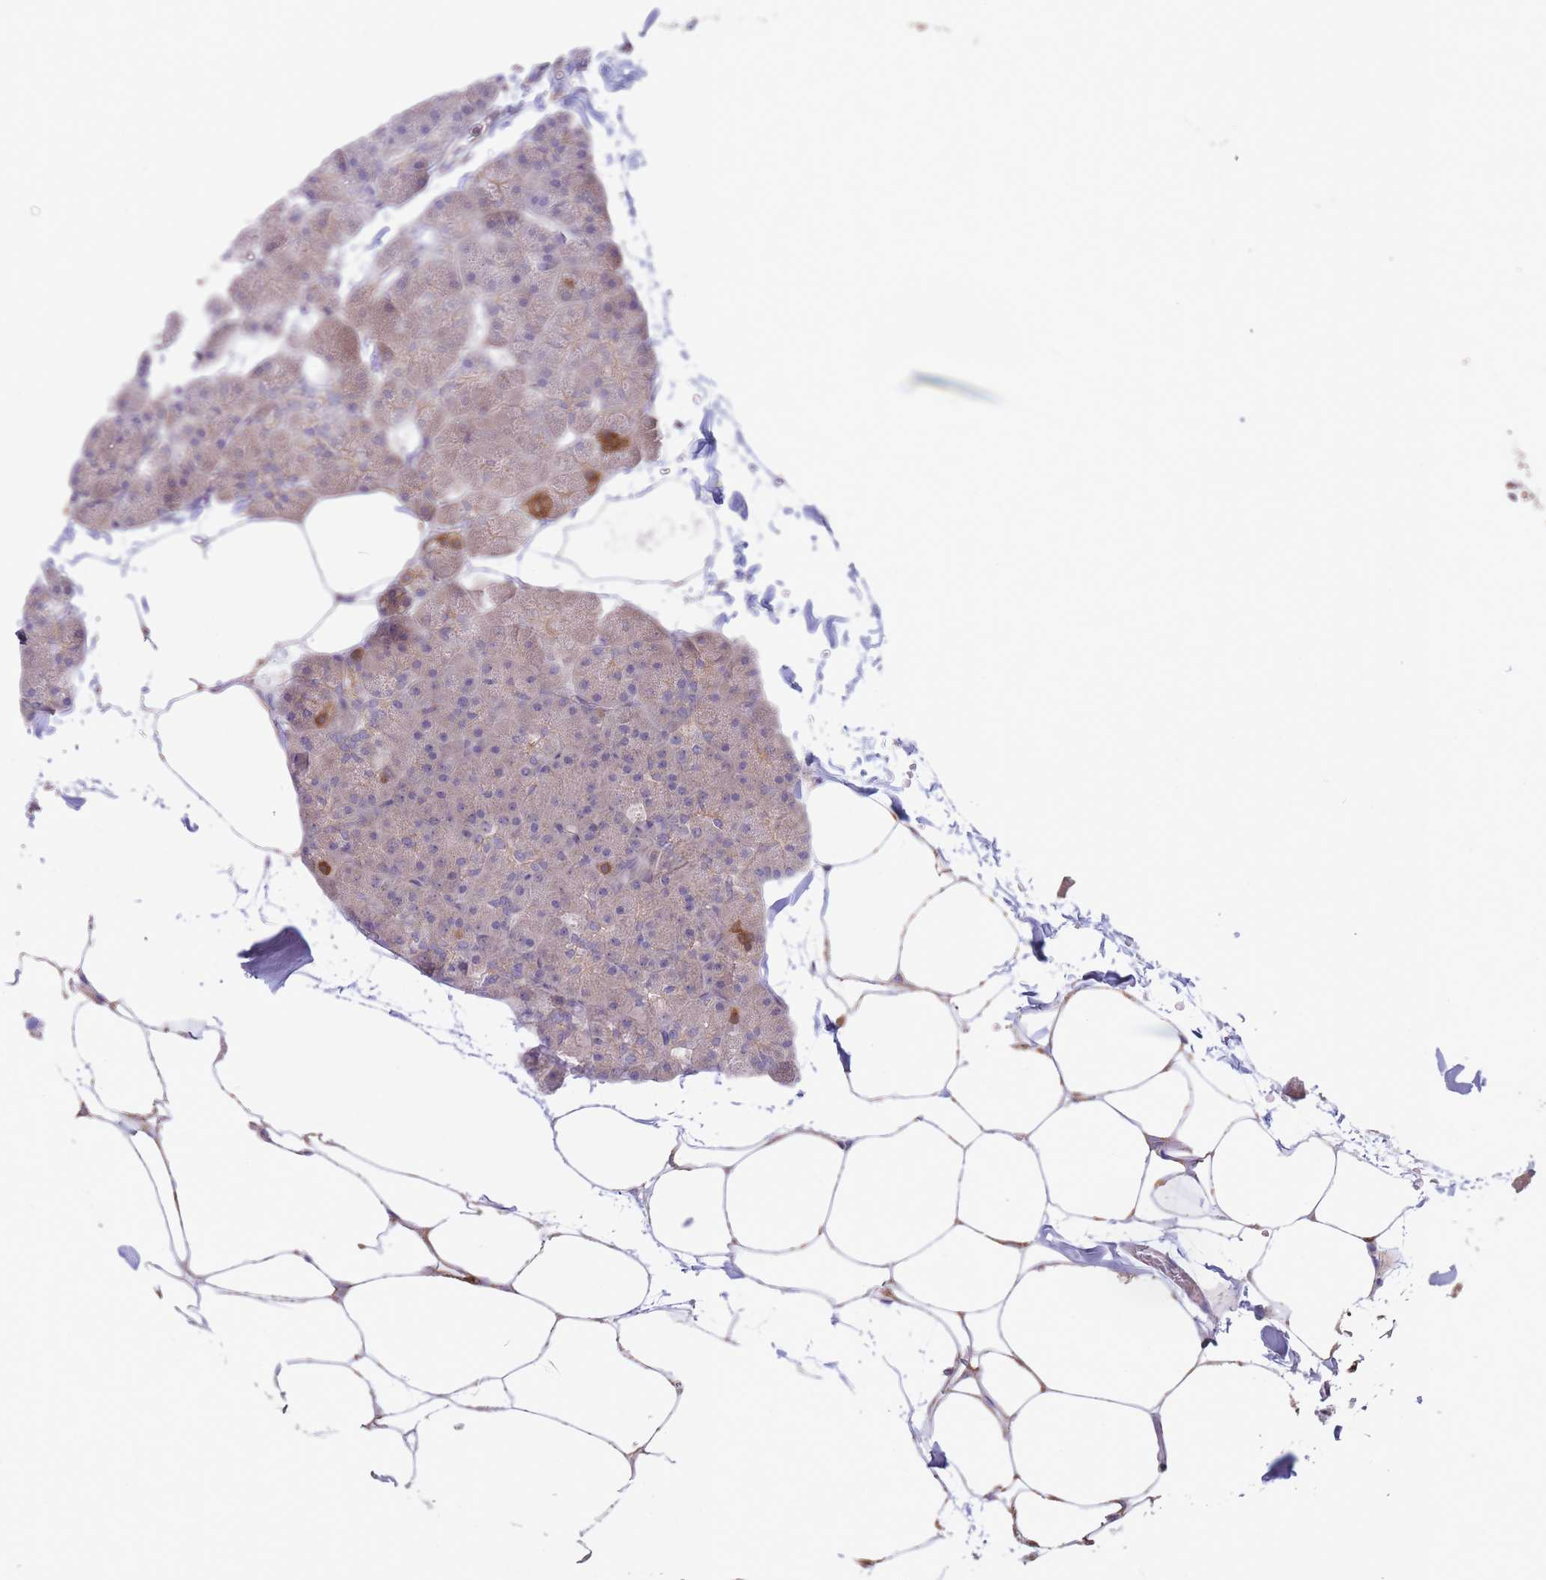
{"staining": {"intensity": "negative", "quantity": "none", "location": "none"}, "tissue": "pancreas", "cell_type": "Exocrine glandular cells", "image_type": "normal", "snomed": [{"axis": "morphology", "description": "Normal tissue, NOS"}, {"axis": "topography", "description": "Pancreas"}], "caption": "A photomicrograph of human pancreas is negative for staining in exocrine glandular cells.", "gene": "ALS2CL", "patient": {"sex": "male", "age": 35}}